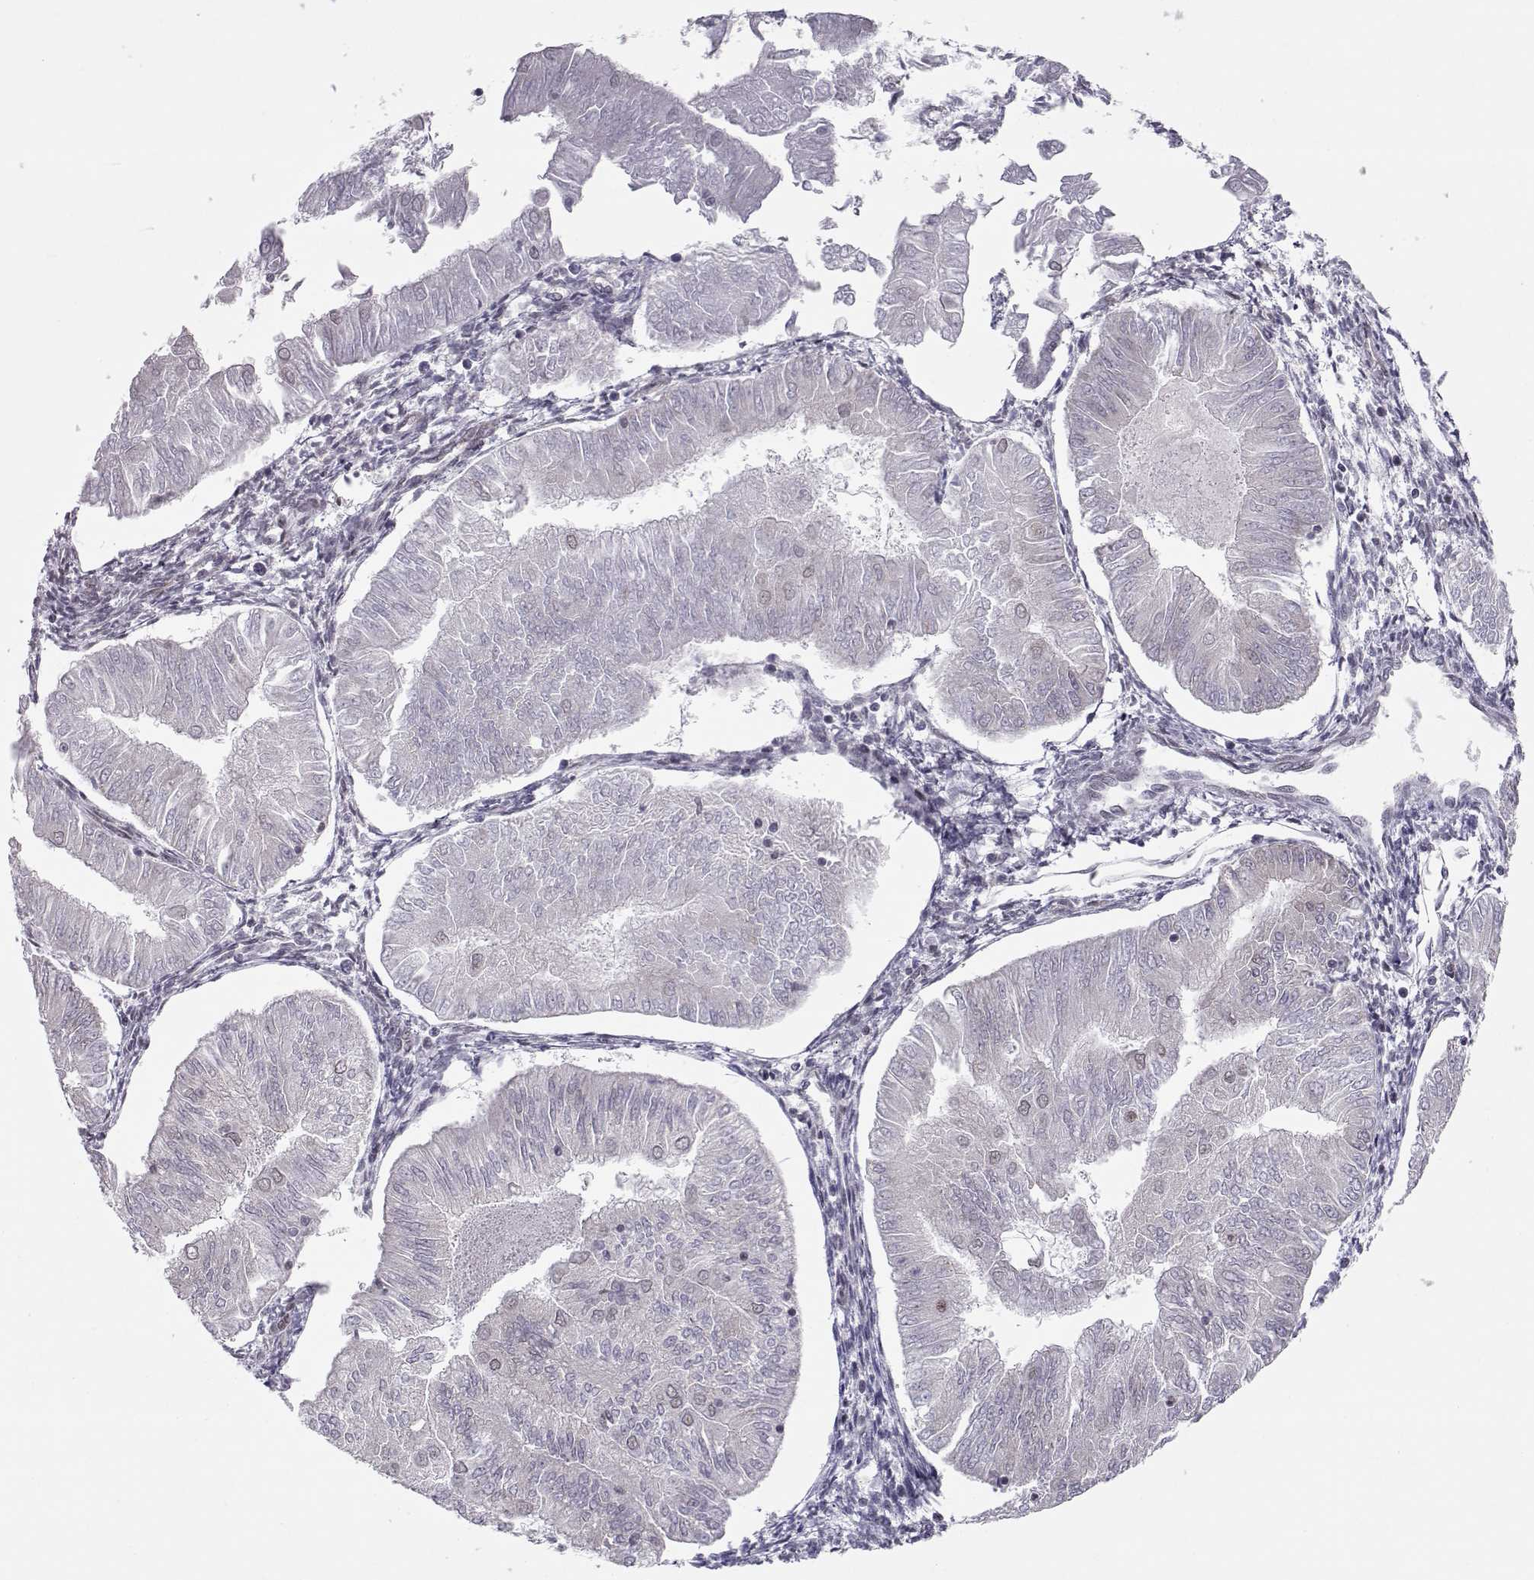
{"staining": {"intensity": "negative", "quantity": "none", "location": "none"}, "tissue": "endometrial cancer", "cell_type": "Tumor cells", "image_type": "cancer", "snomed": [{"axis": "morphology", "description": "Adenocarcinoma, NOS"}, {"axis": "topography", "description": "Endometrium"}], "caption": "Immunohistochemistry (IHC) histopathology image of human endometrial cancer stained for a protein (brown), which displays no staining in tumor cells. (Stains: DAB IHC with hematoxylin counter stain, Microscopy: brightfield microscopy at high magnification).", "gene": "SIX6", "patient": {"sex": "female", "age": 53}}